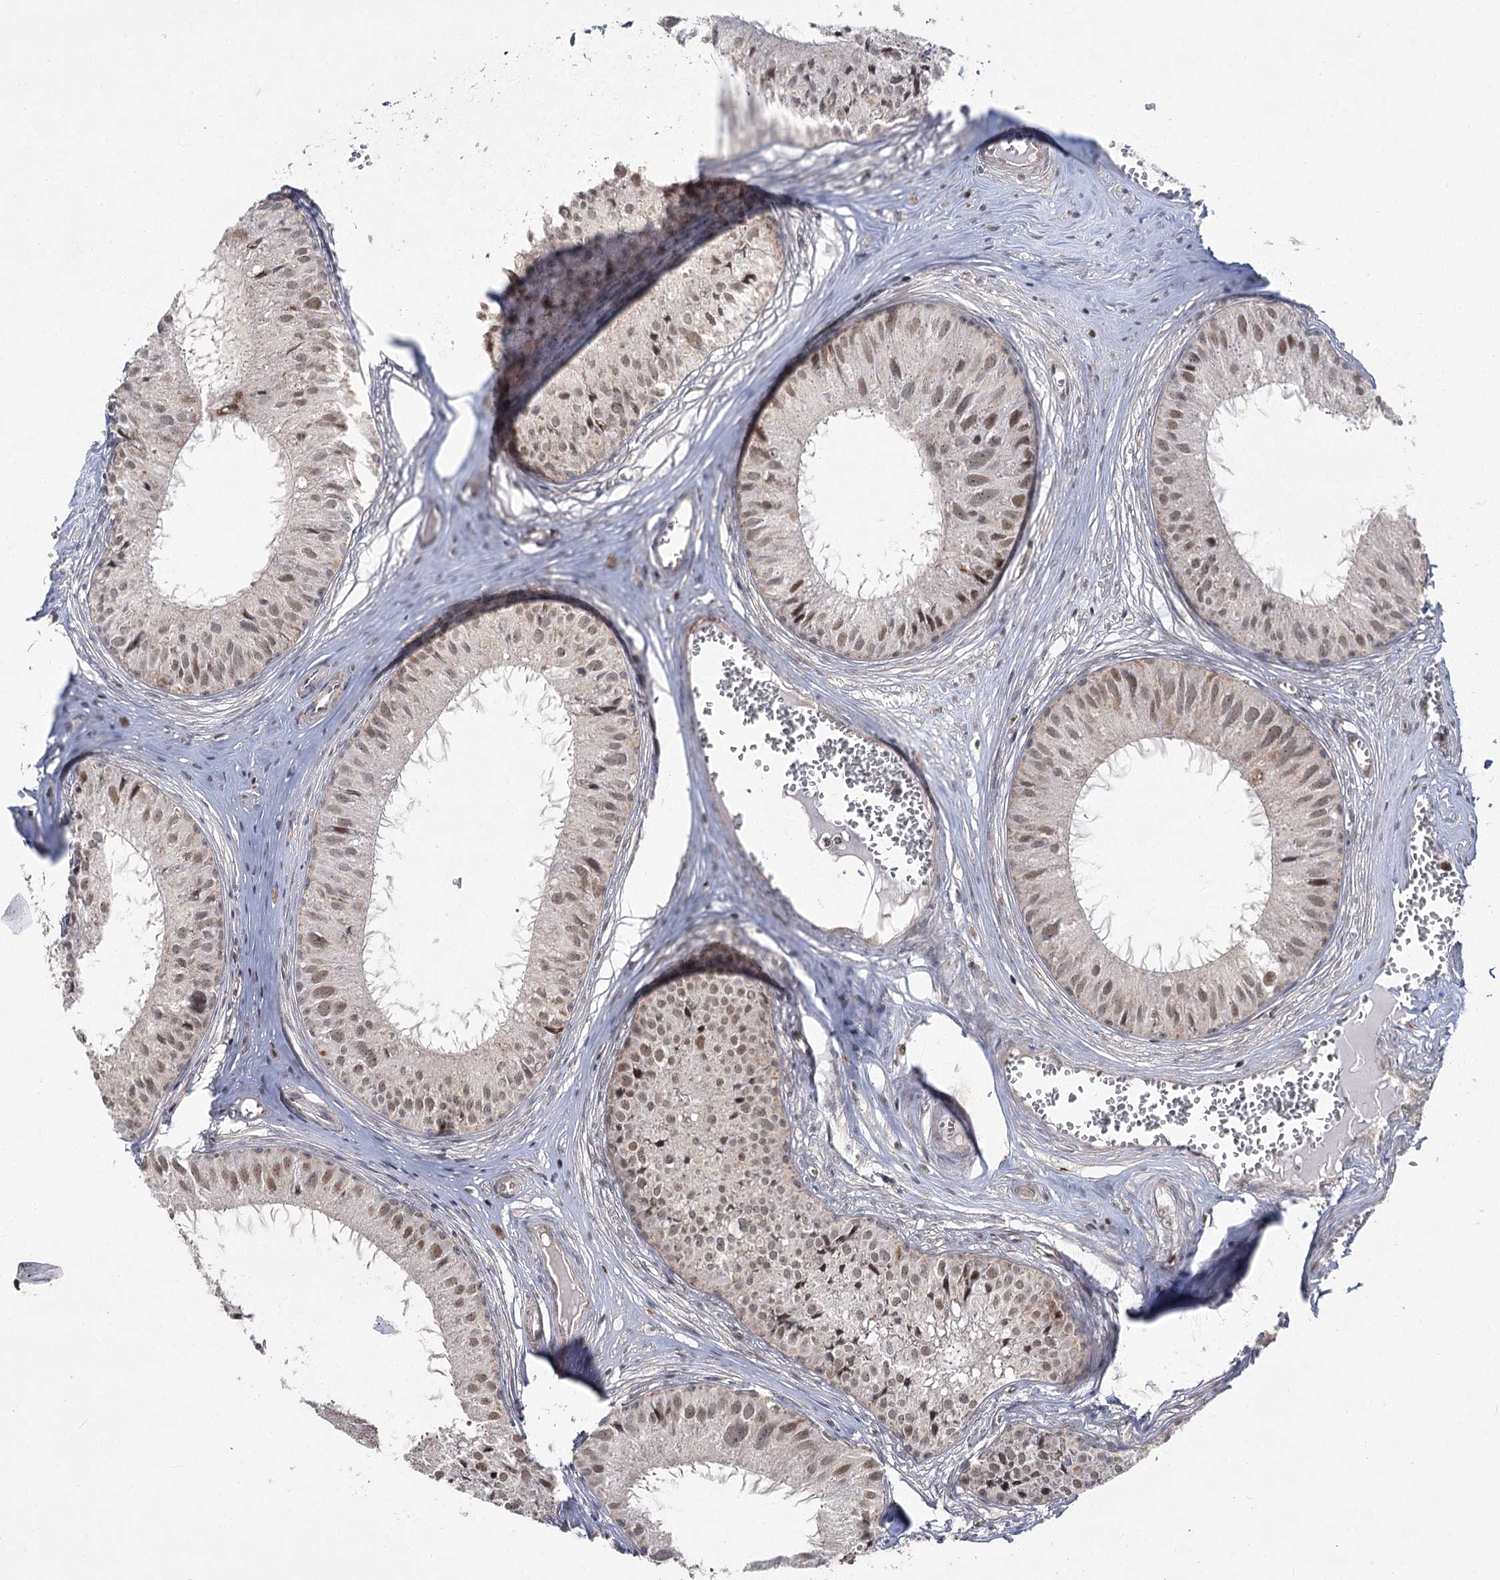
{"staining": {"intensity": "moderate", "quantity": ">75%", "location": "nuclear"}, "tissue": "epididymis", "cell_type": "Glandular cells", "image_type": "normal", "snomed": [{"axis": "morphology", "description": "Normal tissue, NOS"}, {"axis": "topography", "description": "Epididymis"}], "caption": "Immunohistochemical staining of normal human epididymis shows medium levels of moderate nuclear positivity in about >75% of glandular cells. (DAB IHC, brown staining for protein, blue staining for nuclei).", "gene": "SLC4A1AP", "patient": {"sex": "male", "age": 36}}